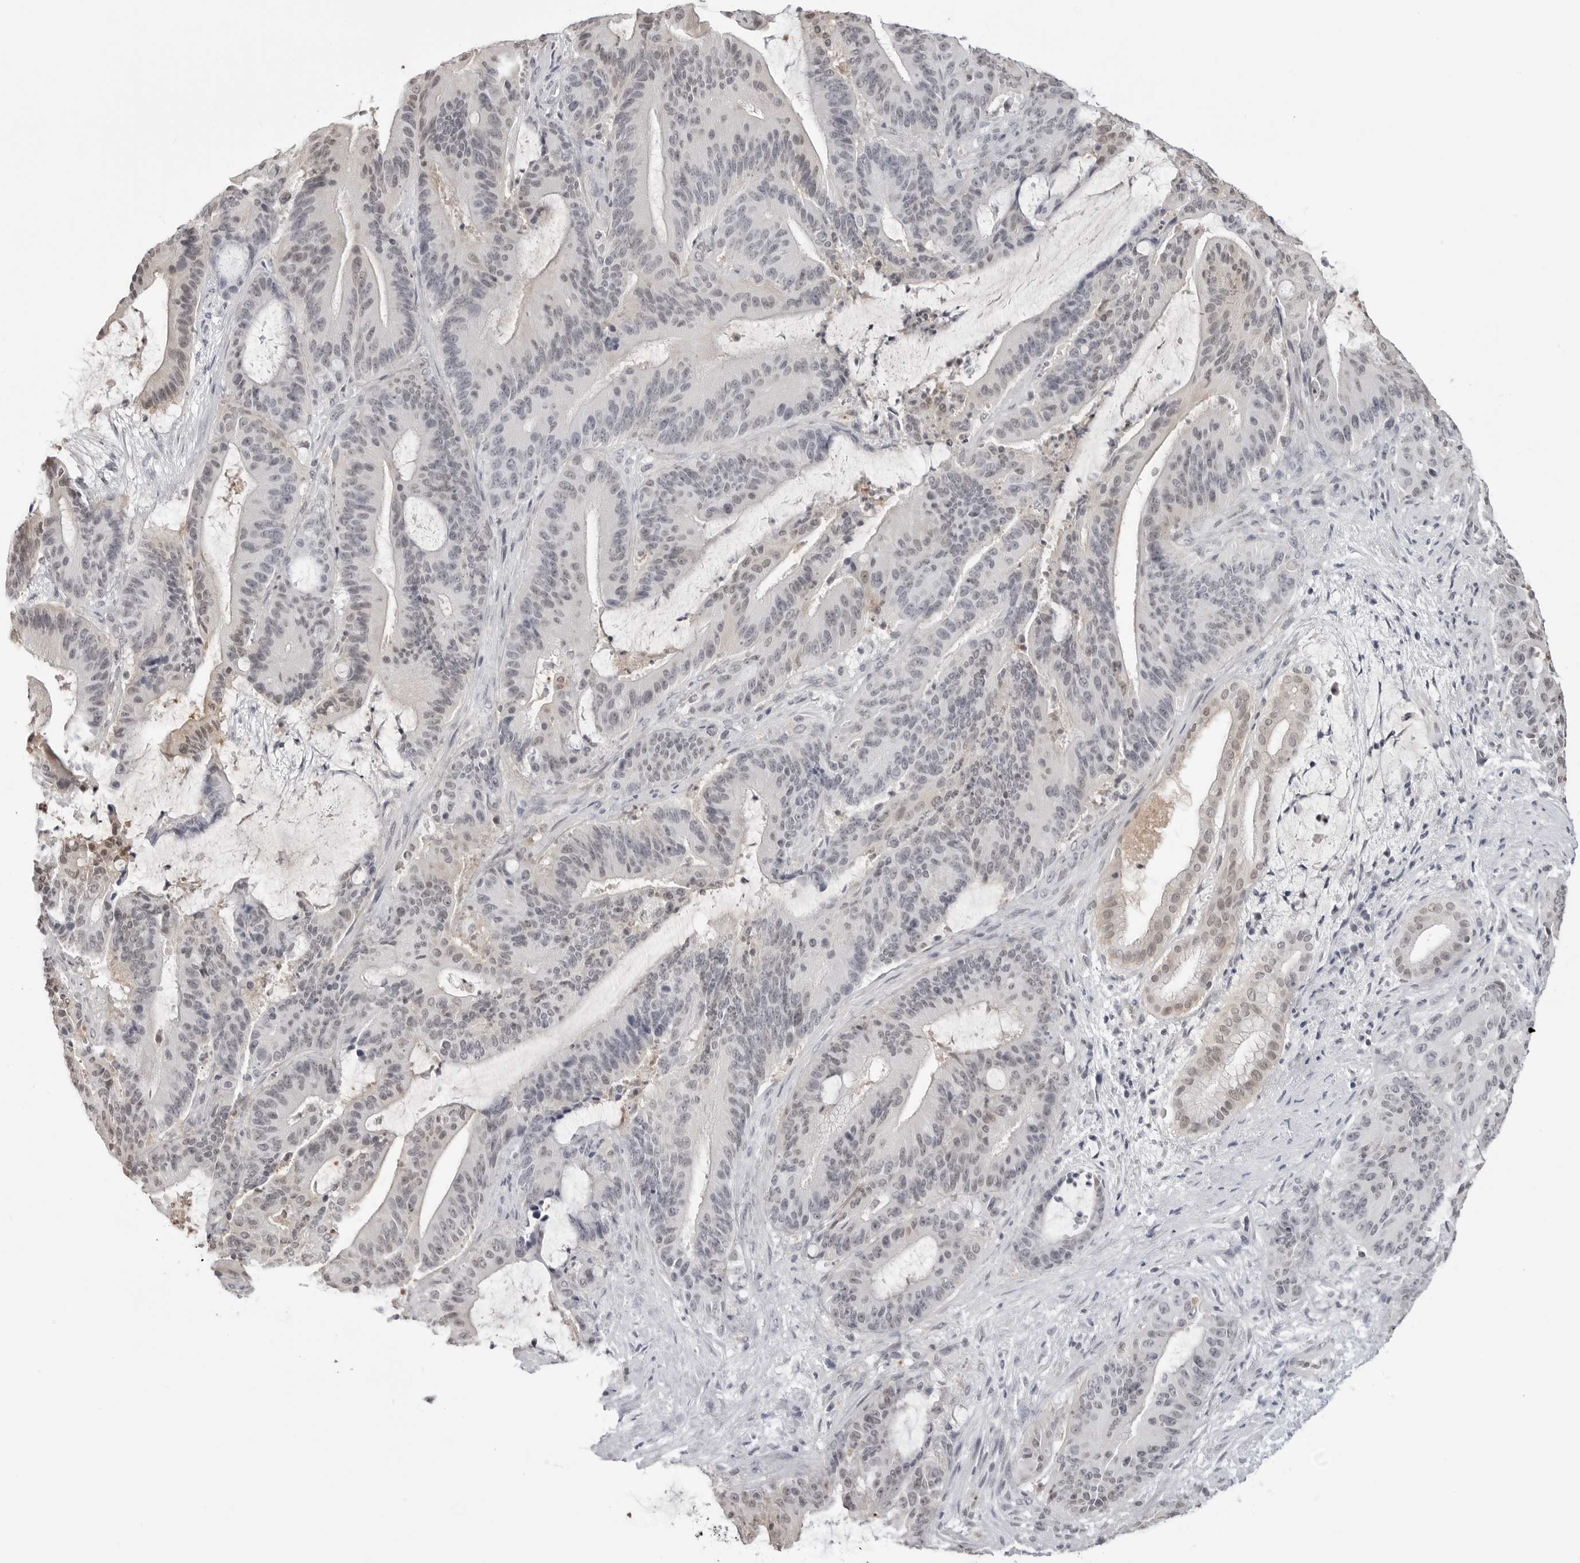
{"staining": {"intensity": "weak", "quantity": "<25%", "location": "nuclear"}, "tissue": "liver cancer", "cell_type": "Tumor cells", "image_type": "cancer", "snomed": [{"axis": "morphology", "description": "Normal tissue, NOS"}, {"axis": "morphology", "description": "Cholangiocarcinoma"}, {"axis": "topography", "description": "Liver"}, {"axis": "topography", "description": "Peripheral nerve tissue"}], "caption": "The immunohistochemistry histopathology image has no significant expression in tumor cells of liver cholangiocarcinoma tissue. The staining was performed using DAB (3,3'-diaminobenzidine) to visualize the protein expression in brown, while the nuclei were stained in blue with hematoxylin (Magnification: 20x).", "gene": "YWHAG", "patient": {"sex": "female", "age": 73}}